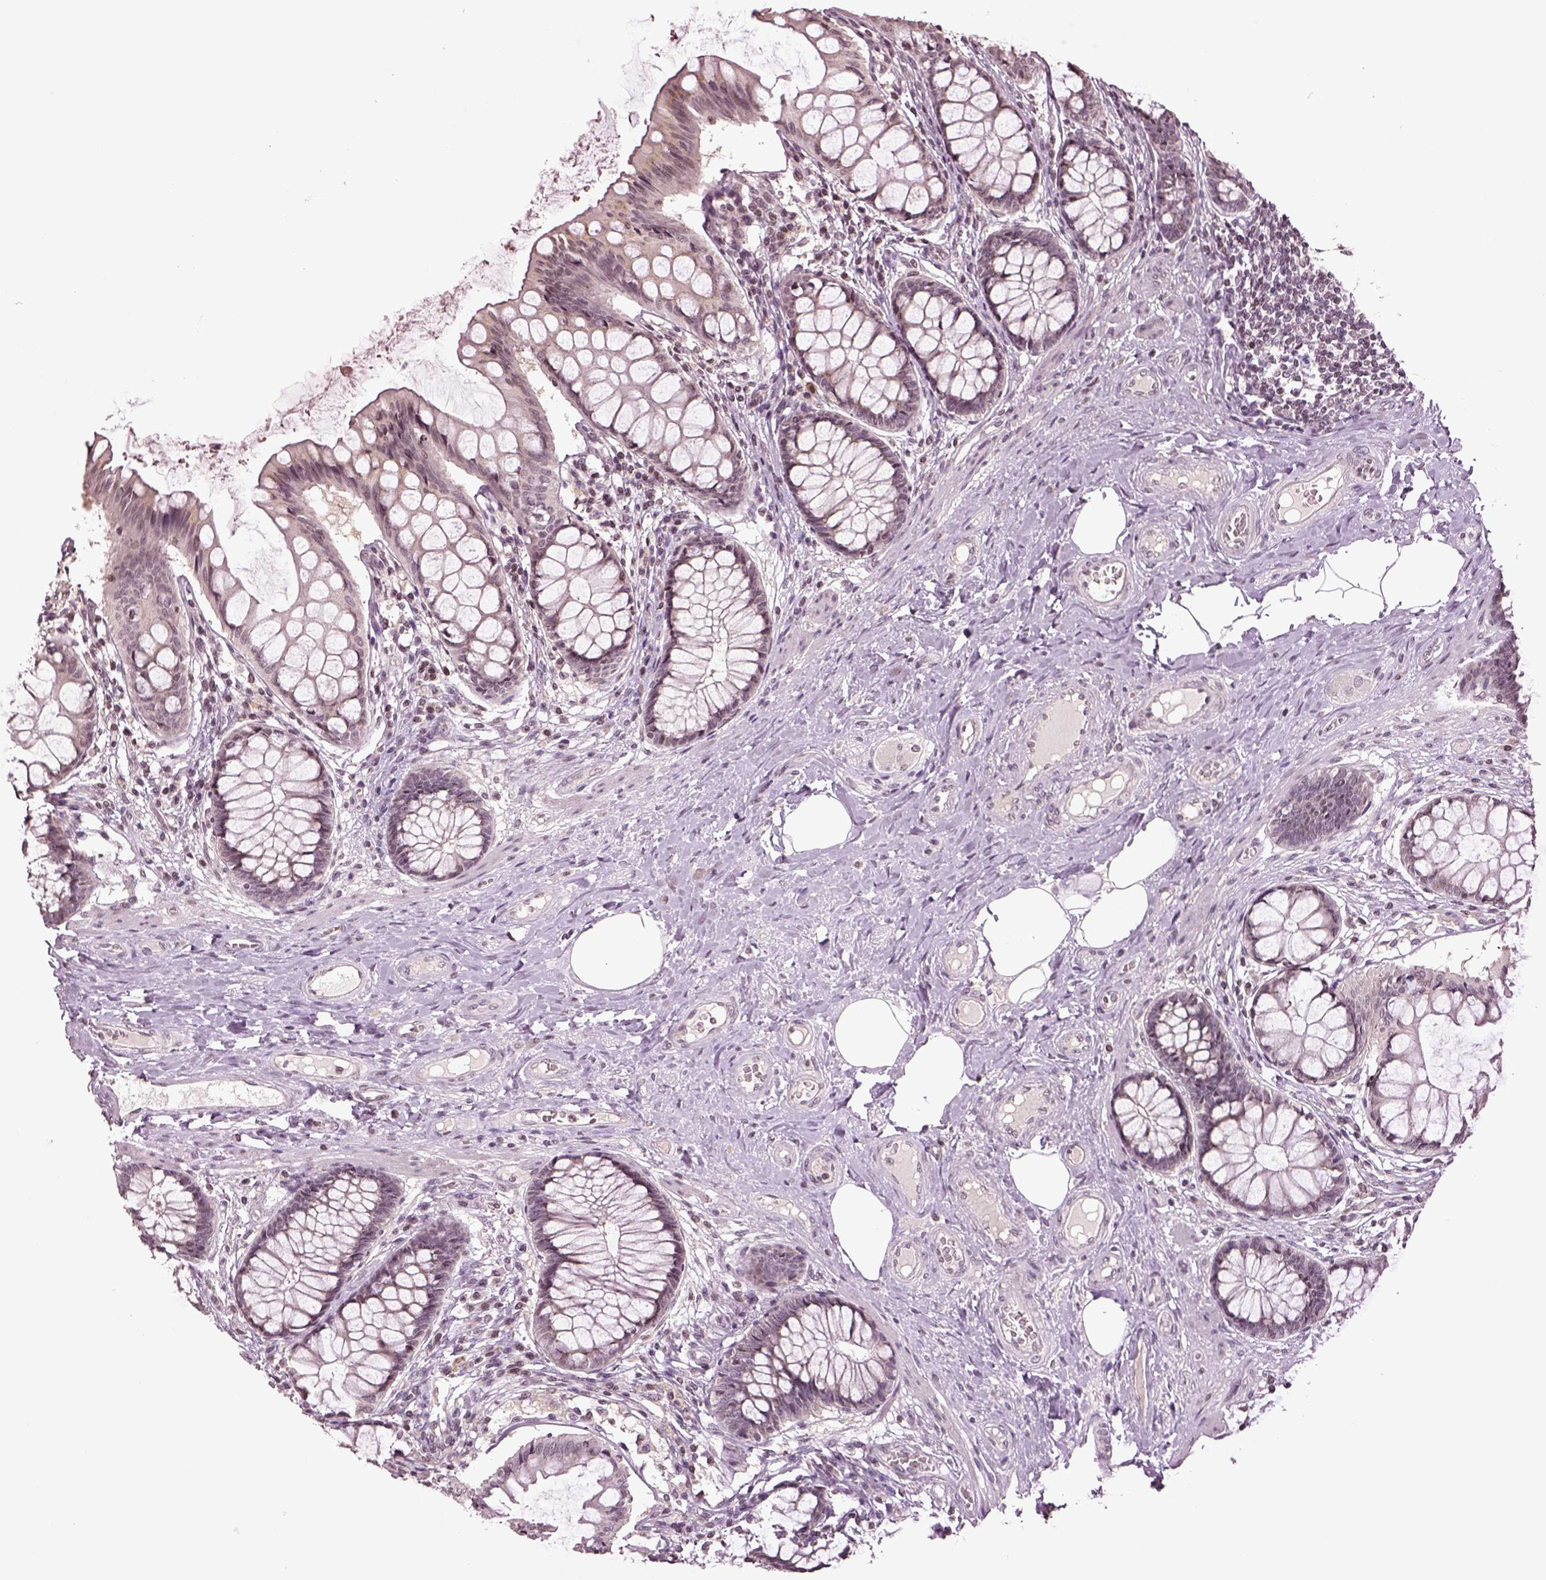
{"staining": {"intensity": "negative", "quantity": "none", "location": "none"}, "tissue": "colon", "cell_type": "Endothelial cells", "image_type": "normal", "snomed": [{"axis": "morphology", "description": "Normal tissue, NOS"}, {"axis": "topography", "description": "Colon"}], "caption": "Endothelial cells are negative for protein expression in normal human colon. Brightfield microscopy of IHC stained with DAB (brown) and hematoxylin (blue), captured at high magnification.", "gene": "GRM4", "patient": {"sex": "female", "age": 65}}